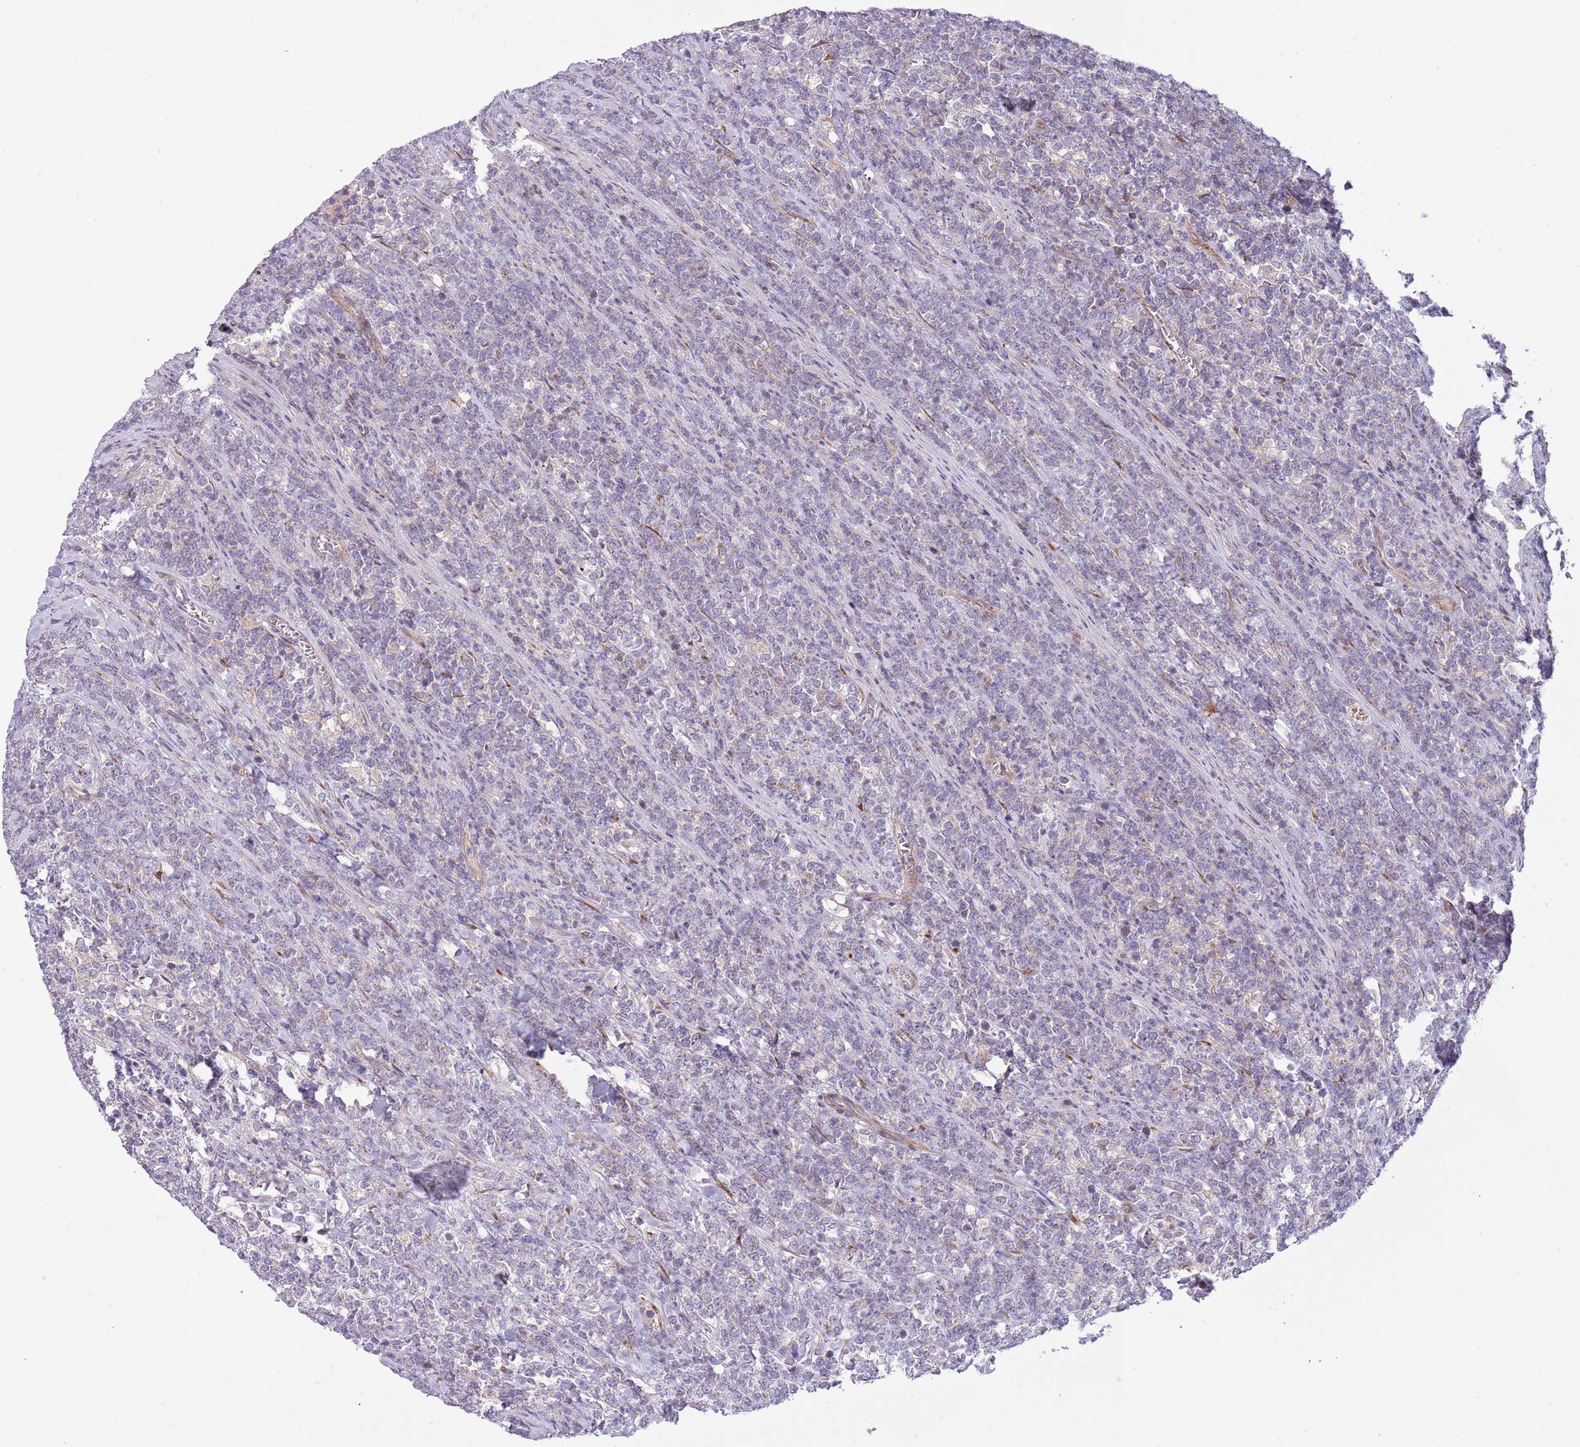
{"staining": {"intensity": "negative", "quantity": "none", "location": "none"}, "tissue": "lymphoma", "cell_type": "Tumor cells", "image_type": "cancer", "snomed": [{"axis": "morphology", "description": "Malignant lymphoma, non-Hodgkin's type, High grade"}, {"axis": "topography", "description": "Small intestine"}], "caption": "Immunohistochemical staining of human high-grade malignant lymphoma, non-Hodgkin's type demonstrates no significant staining in tumor cells.", "gene": "TOMM5", "patient": {"sex": "male", "age": 8}}